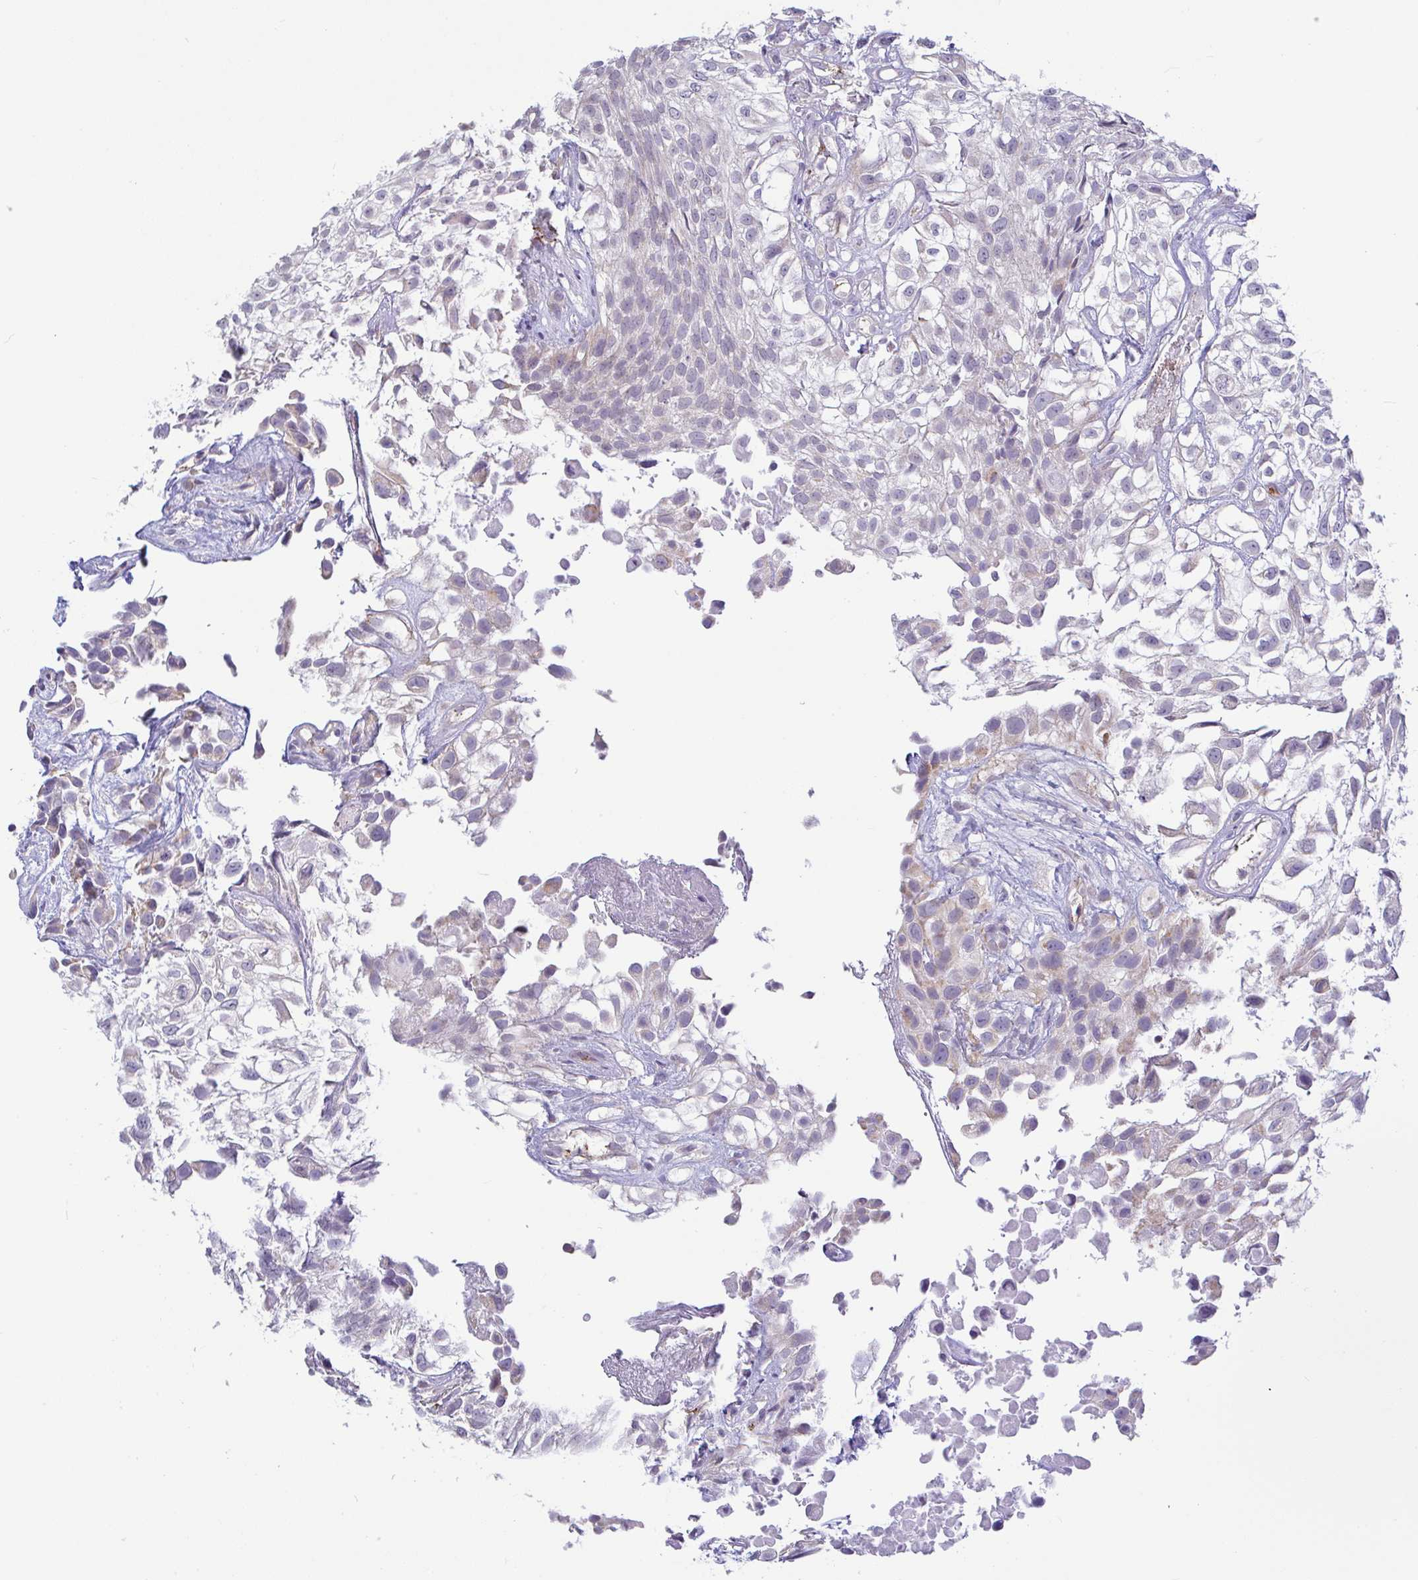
{"staining": {"intensity": "negative", "quantity": "none", "location": "none"}, "tissue": "urothelial cancer", "cell_type": "Tumor cells", "image_type": "cancer", "snomed": [{"axis": "morphology", "description": "Urothelial carcinoma, High grade"}, {"axis": "topography", "description": "Urinary bladder"}], "caption": "Micrograph shows no significant protein expression in tumor cells of urothelial cancer.", "gene": "PLCD4", "patient": {"sex": "male", "age": 56}}